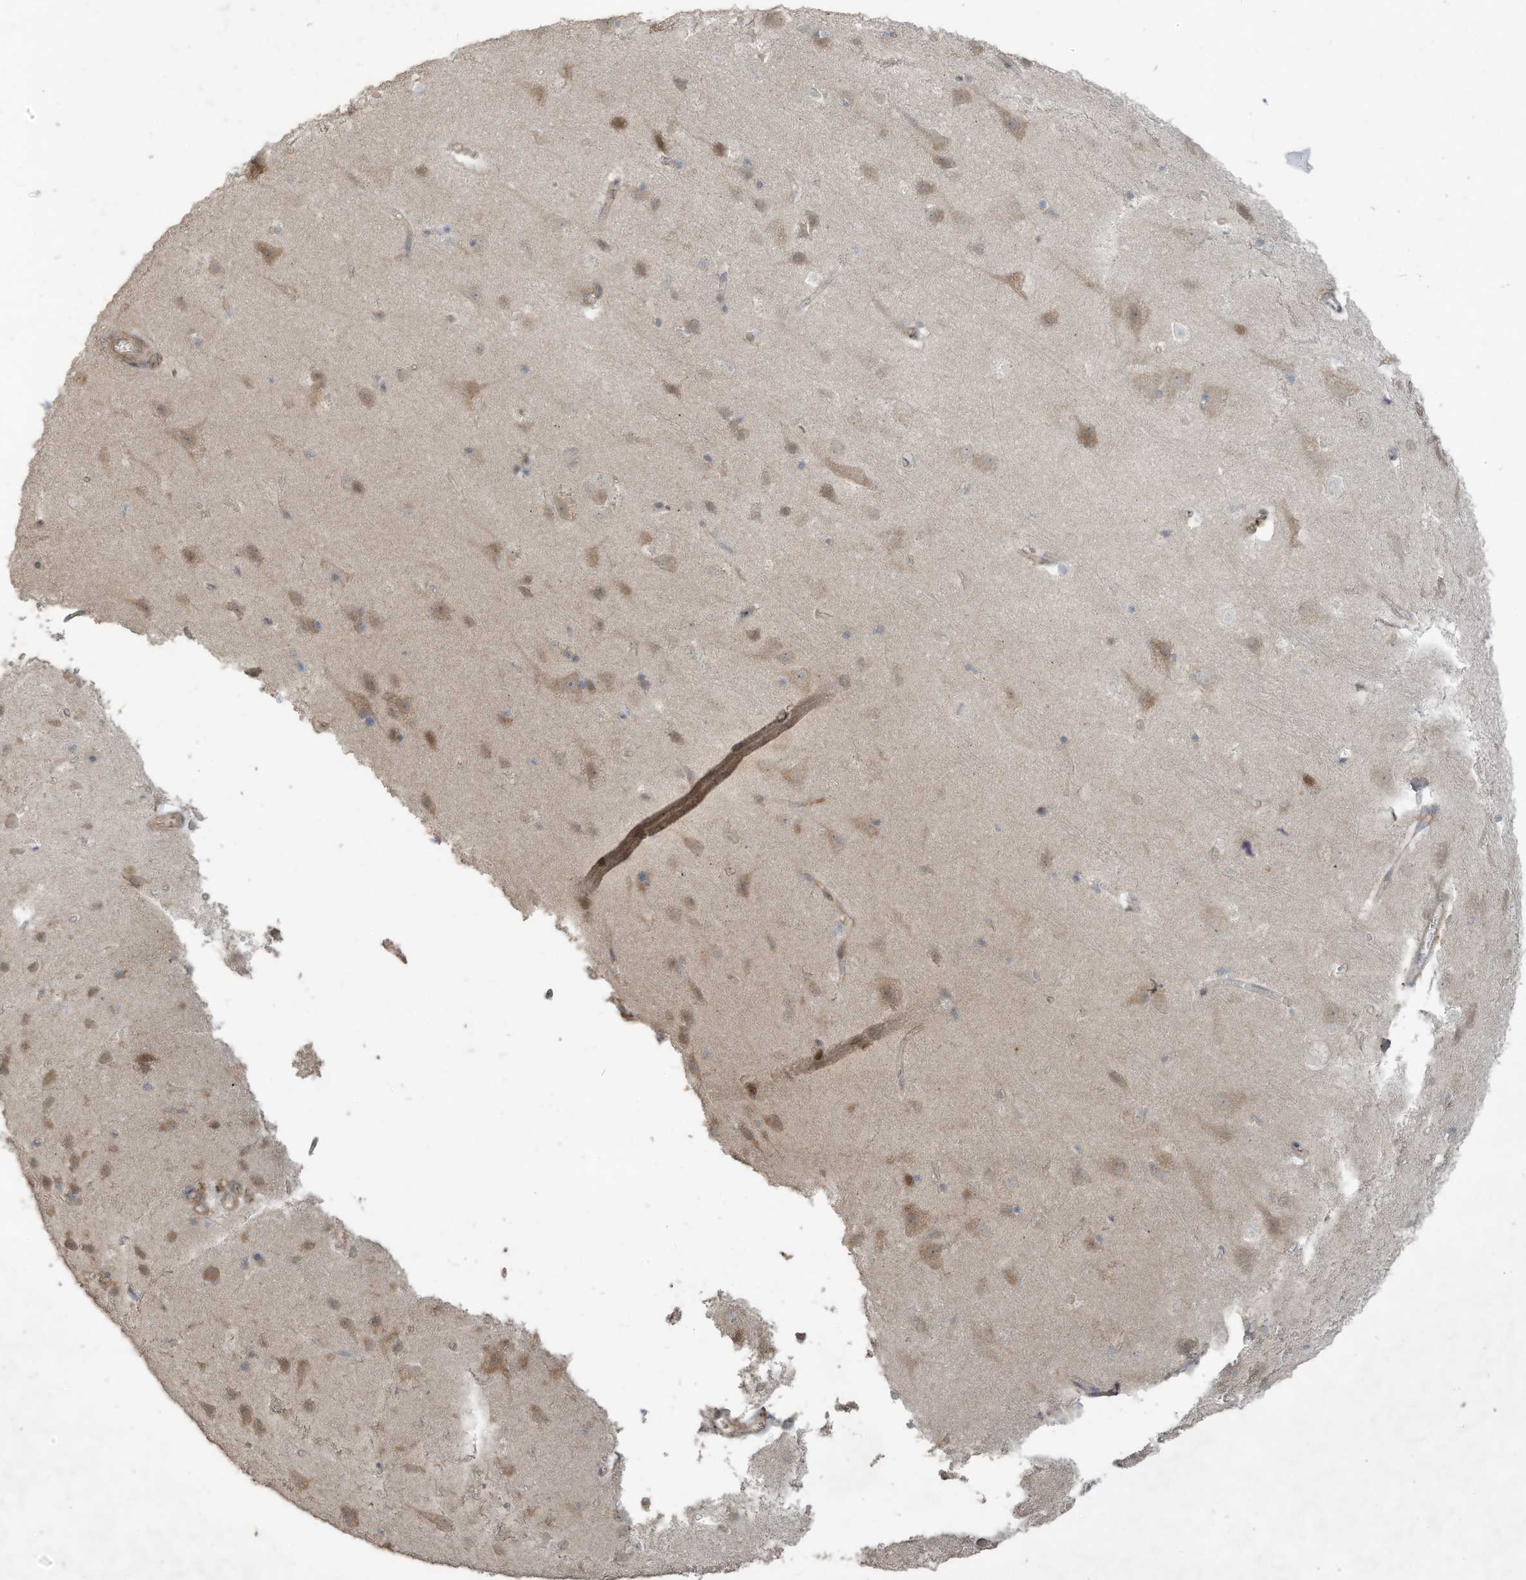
{"staining": {"intensity": "weak", "quantity": ">75%", "location": "cytoplasmic/membranous"}, "tissue": "cerebral cortex", "cell_type": "Endothelial cells", "image_type": "normal", "snomed": [{"axis": "morphology", "description": "Normal tissue, NOS"}, {"axis": "topography", "description": "Cerebral cortex"}], "caption": "Protein positivity by immunohistochemistry (IHC) reveals weak cytoplasmic/membranous positivity in about >75% of endothelial cells in benign cerebral cortex.", "gene": "MAGIX", "patient": {"sex": "male", "age": 54}}